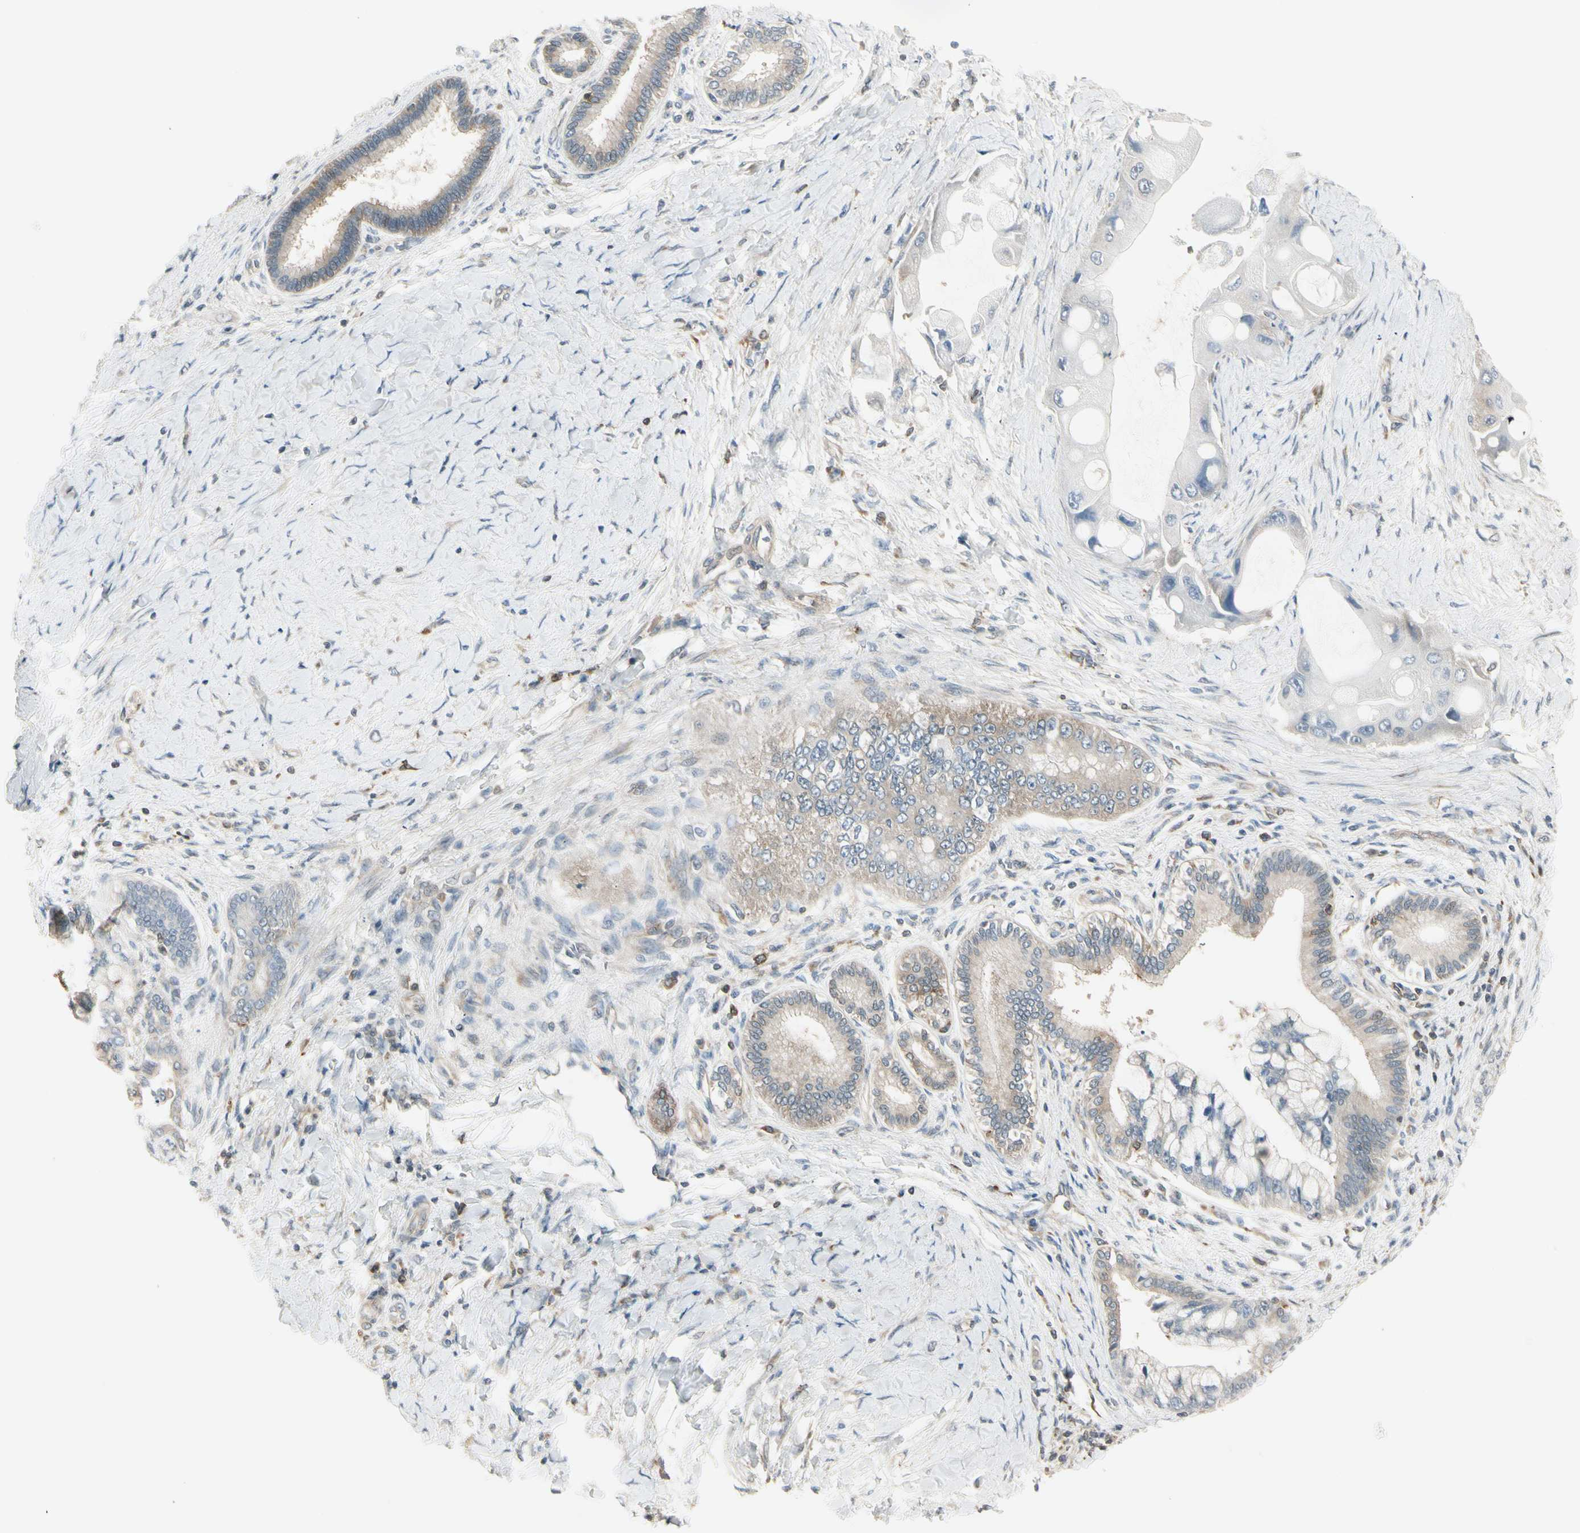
{"staining": {"intensity": "weak", "quantity": ">75%", "location": "cytoplasmic/membranous"}, "tissue": "liver cancer", "cell_type": "Tumor cells", "image_type": "cancer", "snomed": [{"axis": "morphology", "description": "Normal tissue, NOS"}, {"axis": "morphology", "description": "Cholangiocarcinoma"}, {"axis": "topography", "description": "Liver"}, {"axis": "topography", "description": "Peripheral nerve tissue"}], "caption": "Approximately >75% of tumor cells in human liver cancer (cholangiocarcinoma) display weak cytoplasmic/membranous protein expression as visualized by brown immunohistochemical staining.", "gene": "OXSR1", "patient": {"sex": "male", "age": 50}}